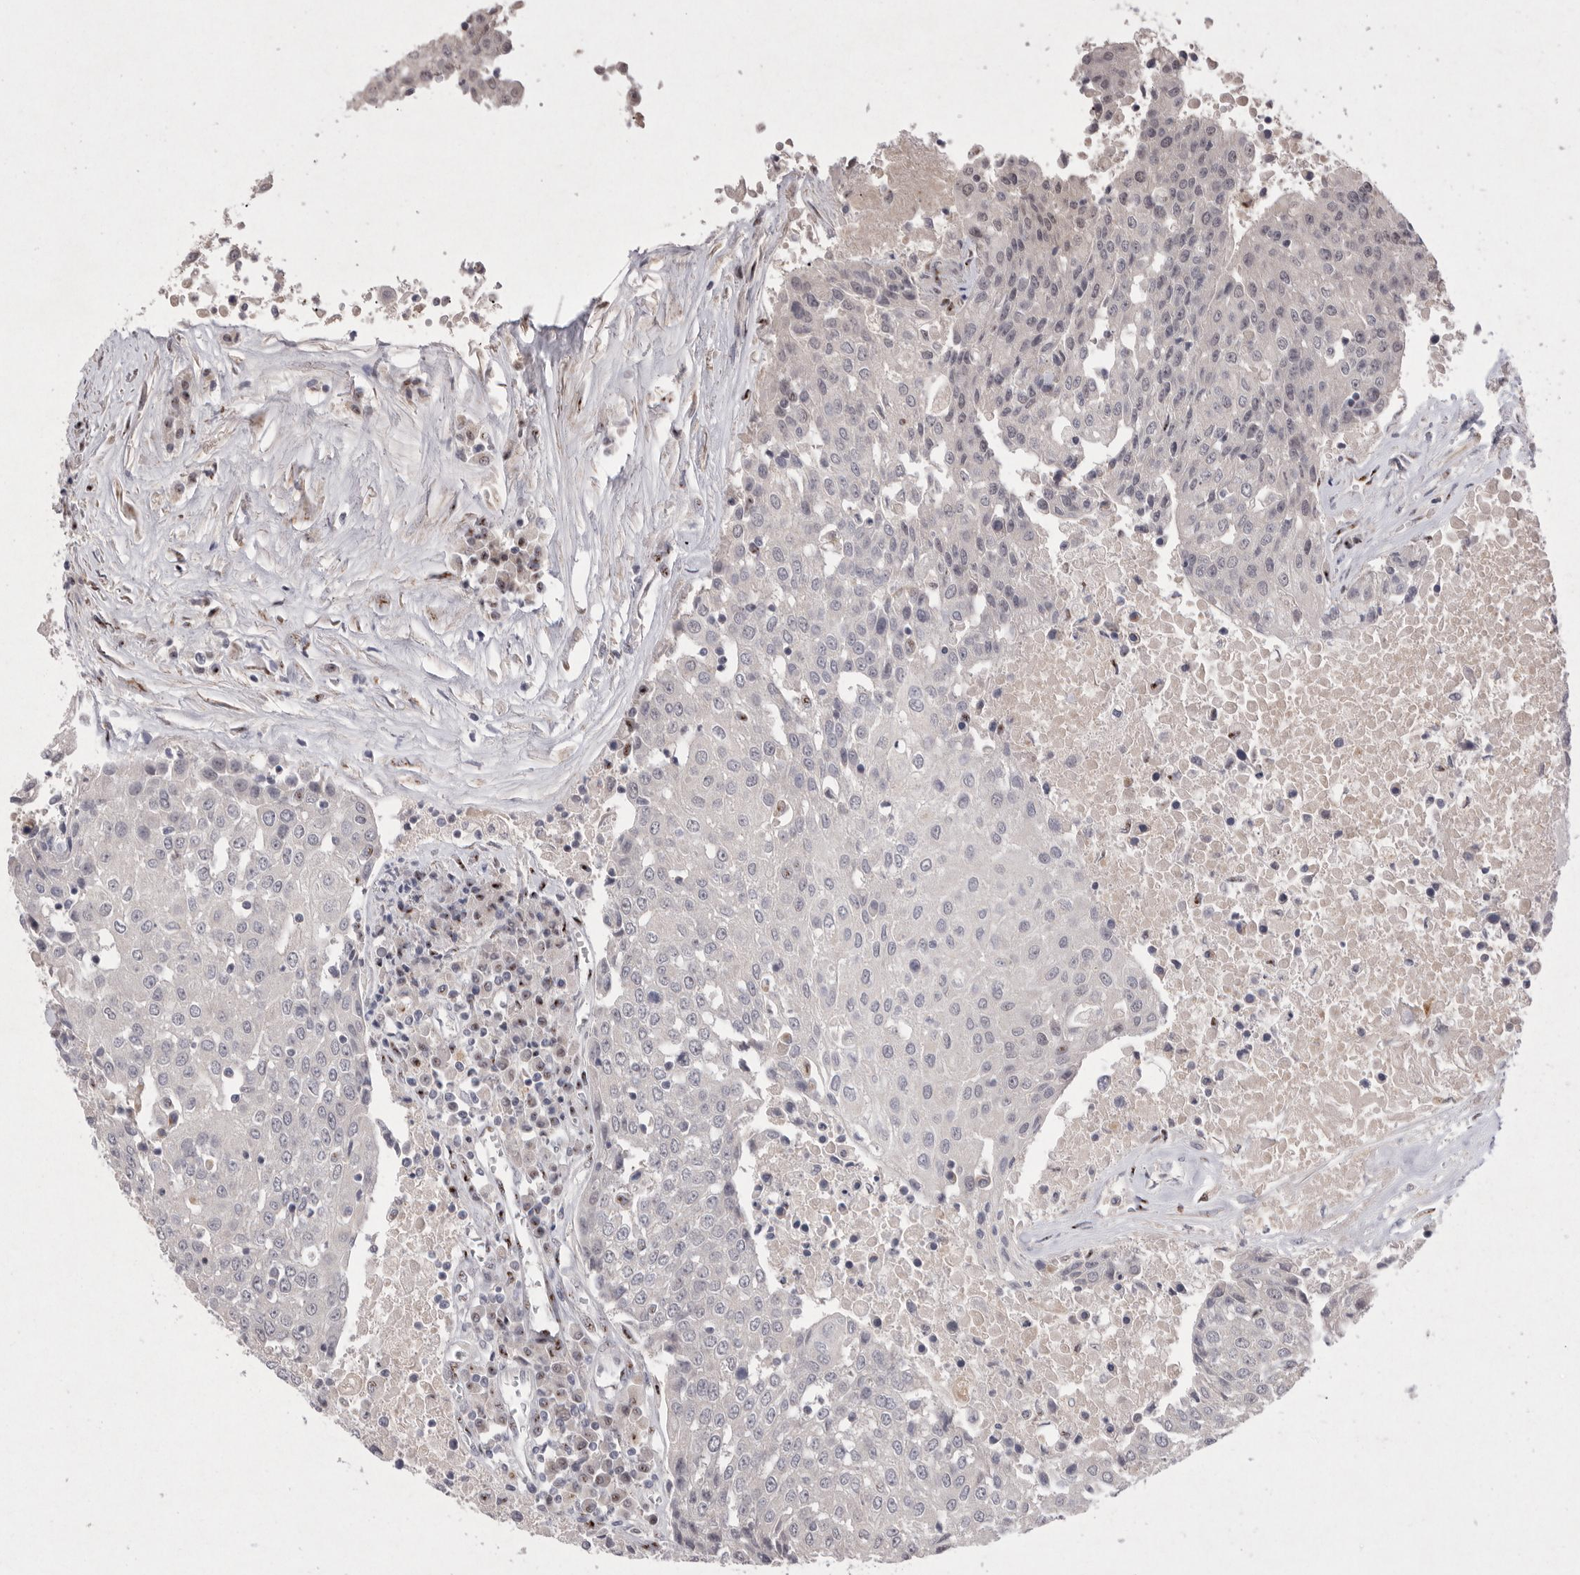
{"staining": {"intensity": "negative", "quantity": "none", "location": "none"}, "tissue": "urothelial cancer", "cell_type": "Tumor cells", "image_type": "cancer", "snomed": [{"axis": "morphology", "description": "Urothelial carcinoma, High grade"}, {"axis": "topography", "description": "Urinary bladder"}], "caption": "Immunohistochemistry histopathology image of human urothelial carcinoma (high-grade) stained for a protein (brown), which shows no positivity in tumor cells.", "gene": "HUS1", "patient": {"sex": "female", "age": 85}}